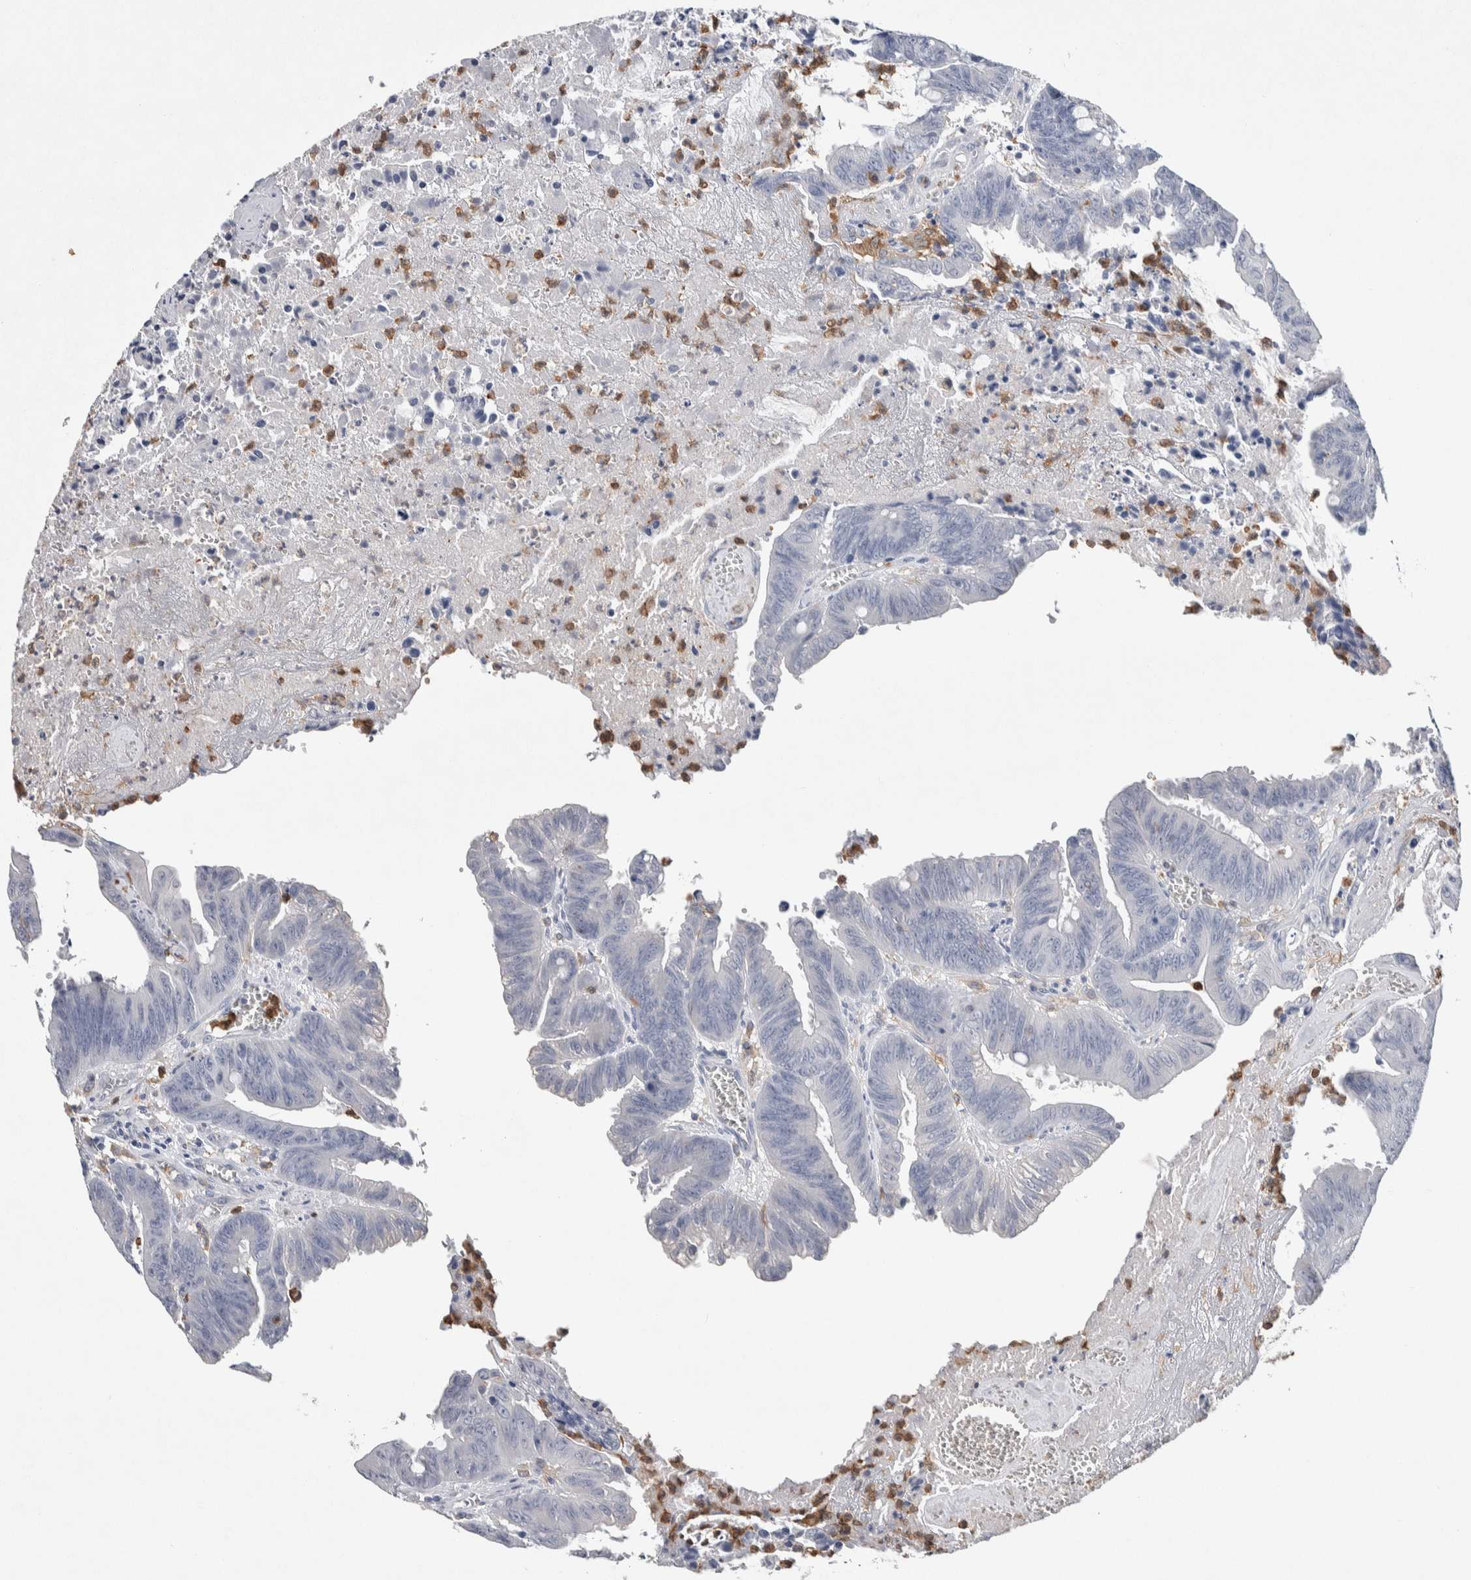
{"staining": {"intensity": "negative", "quantity": "none", "location": "none"}, "tissue": "colorectal cancer", "cell_type": "Tumor cells", "image_type": "cancer", "snomed": [{"axis": "morphology", "description": "Adenocarcinoma, NOS"}, {"axis": "topography", "description": "Colon"}], "caption": "Immunohistochemistry photomicrograph of neoplastic tissue: colorectal adenocarcinoma stained with DAB (3,3'-diaminobenzidine) displays no significant protein expression in tumor cells.", "gene": "NCF2", "patient": {"sex": "male", "age": 45}}